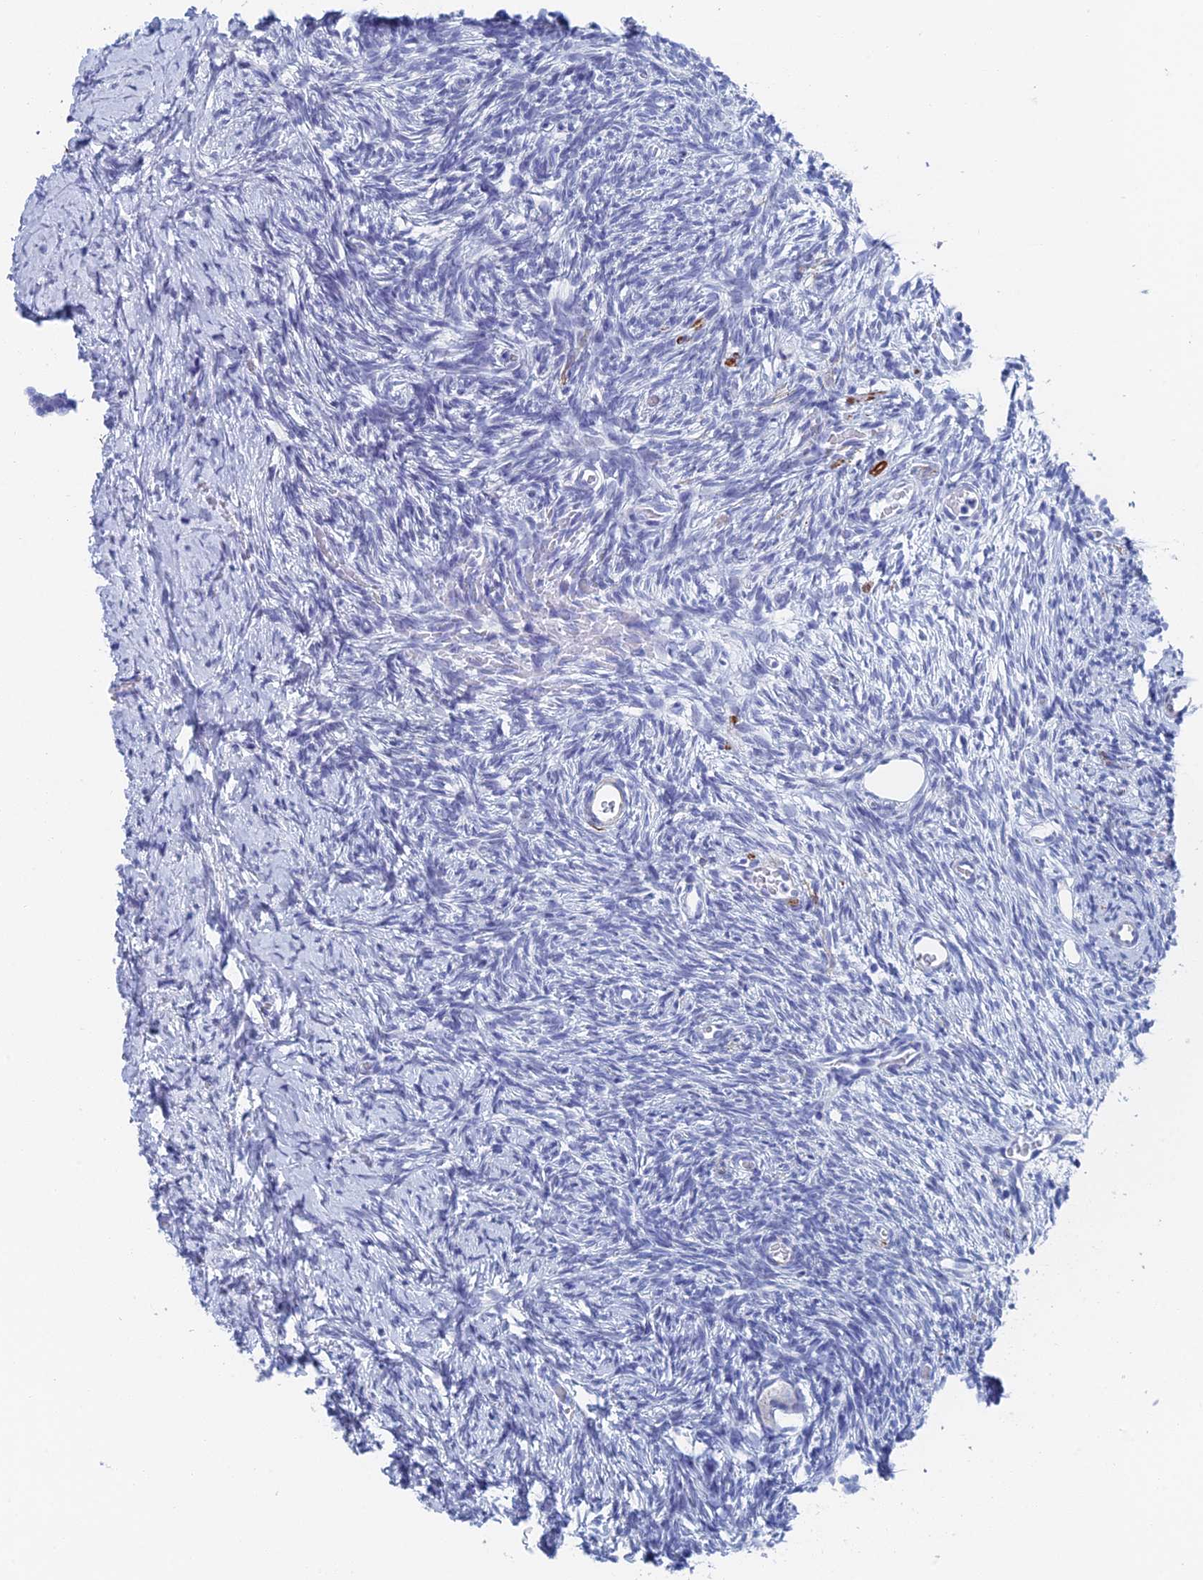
{"staining": {"intensity": "negative", "quantity": "none", "location": "none"}, "tissue": "ovary", "cell_type": "Follicle cells", "image_type": "normal", "snomed": [{"axis": "morphology", "description": "Normal tissue, NOS"}, {"axis": "topography", "description": "Ovary"}], "caption": "Immunohistochemical staining of unremarkable ovary demonstrates no significant expression in follicle cells.", "gene": "KCNK18", "patient": {"sex": "female", "age": 39}}